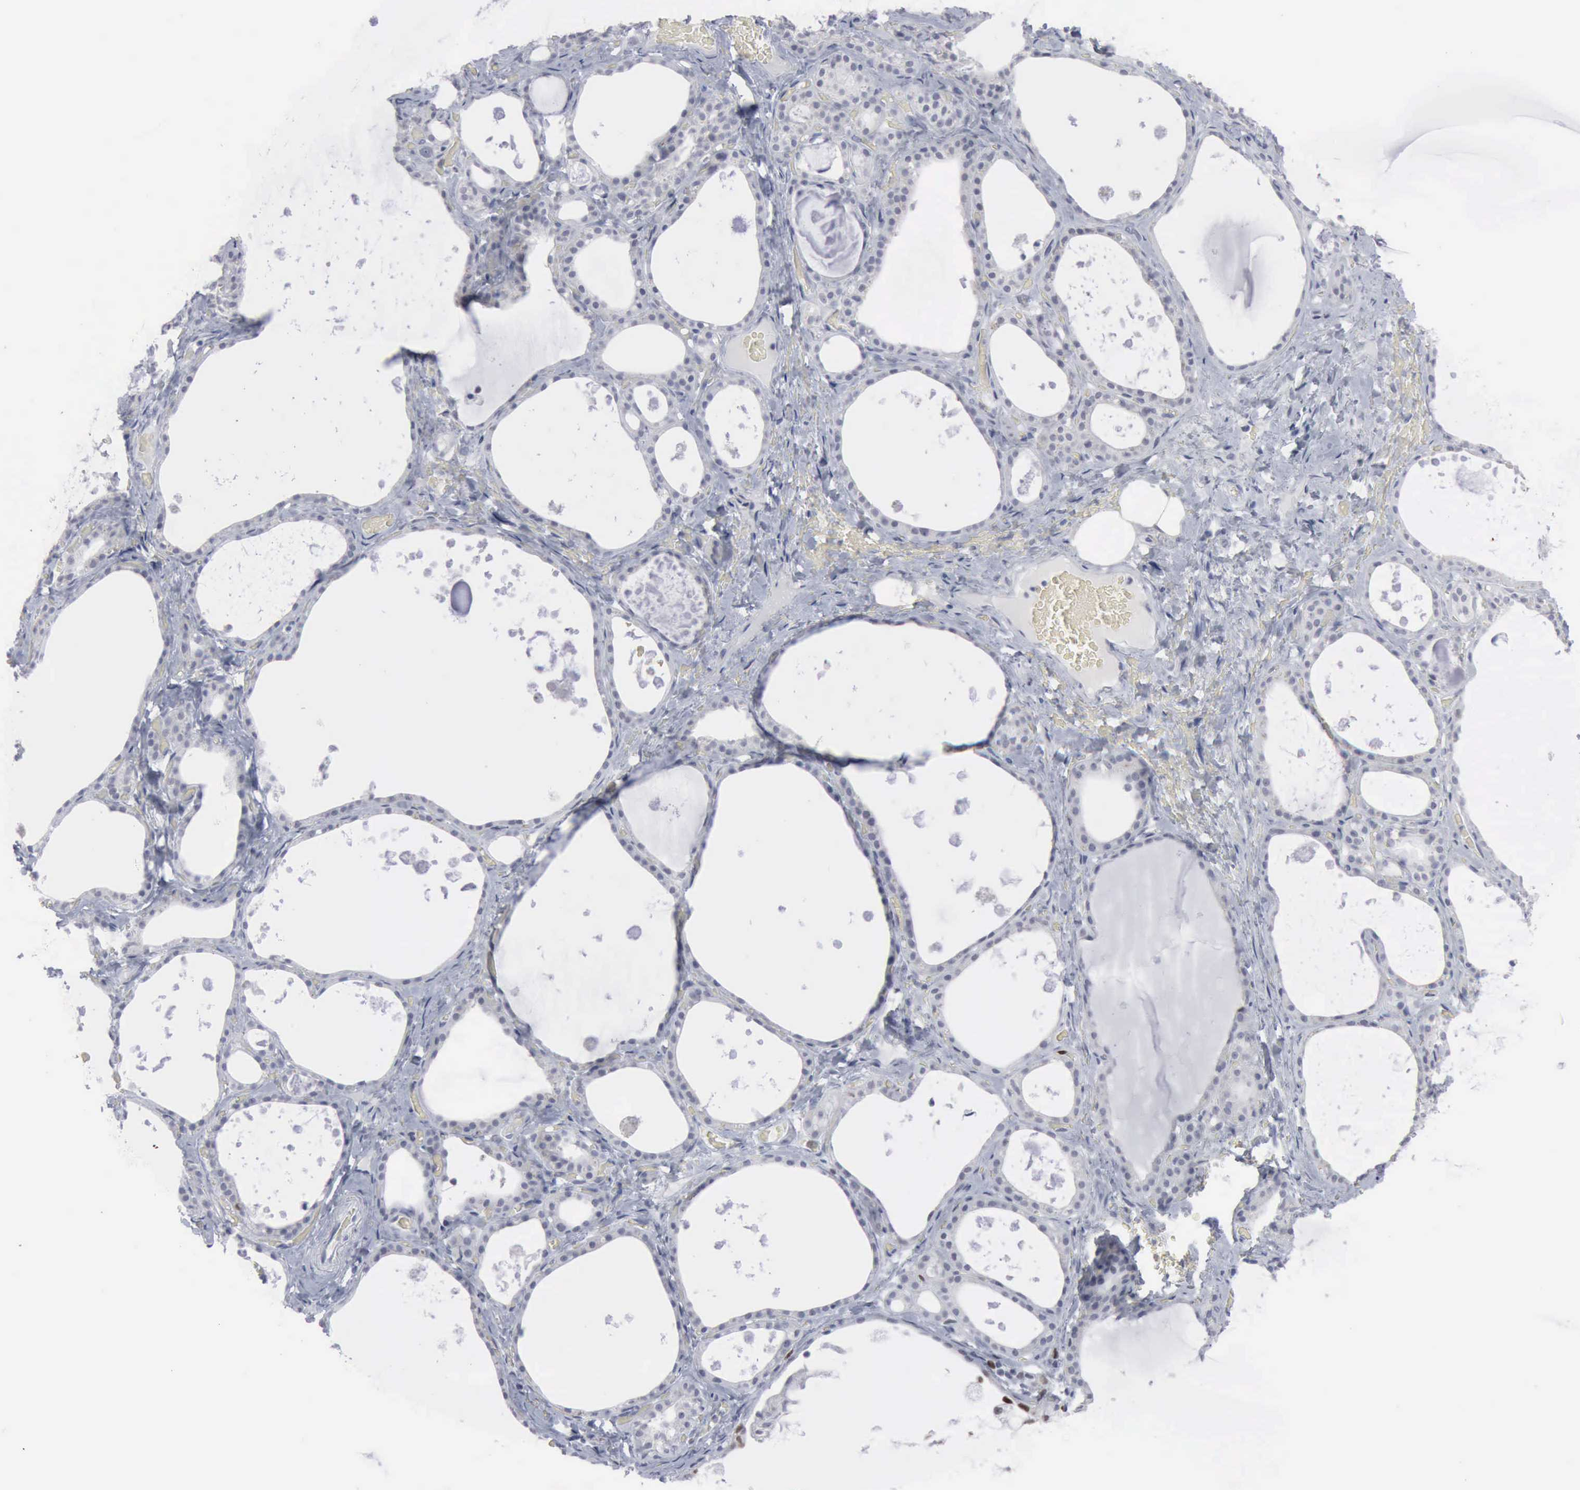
{"staining": {"intensity": "moderate", "quantity": "<25%", "location": "nuclear"}, "tissue": "thyroid gland", "cell_type": "Glandular cells", "image_type": "normal", "snomed": [{"axis": "morphology", "description": "Normal tissue, NOS"}, {"axis": "topography", "description": "Thyroid gland"}], "caption": "Glandular cells exhibit low levels of moderate nuclear positivity in approximately <25% of cells in unremarkable human thyroid gland. (DAB IHC, brown staining for protein, blue staining for nuclei).", "gene": "MCM5", "patient": {"sex": "male", "age": 61}}